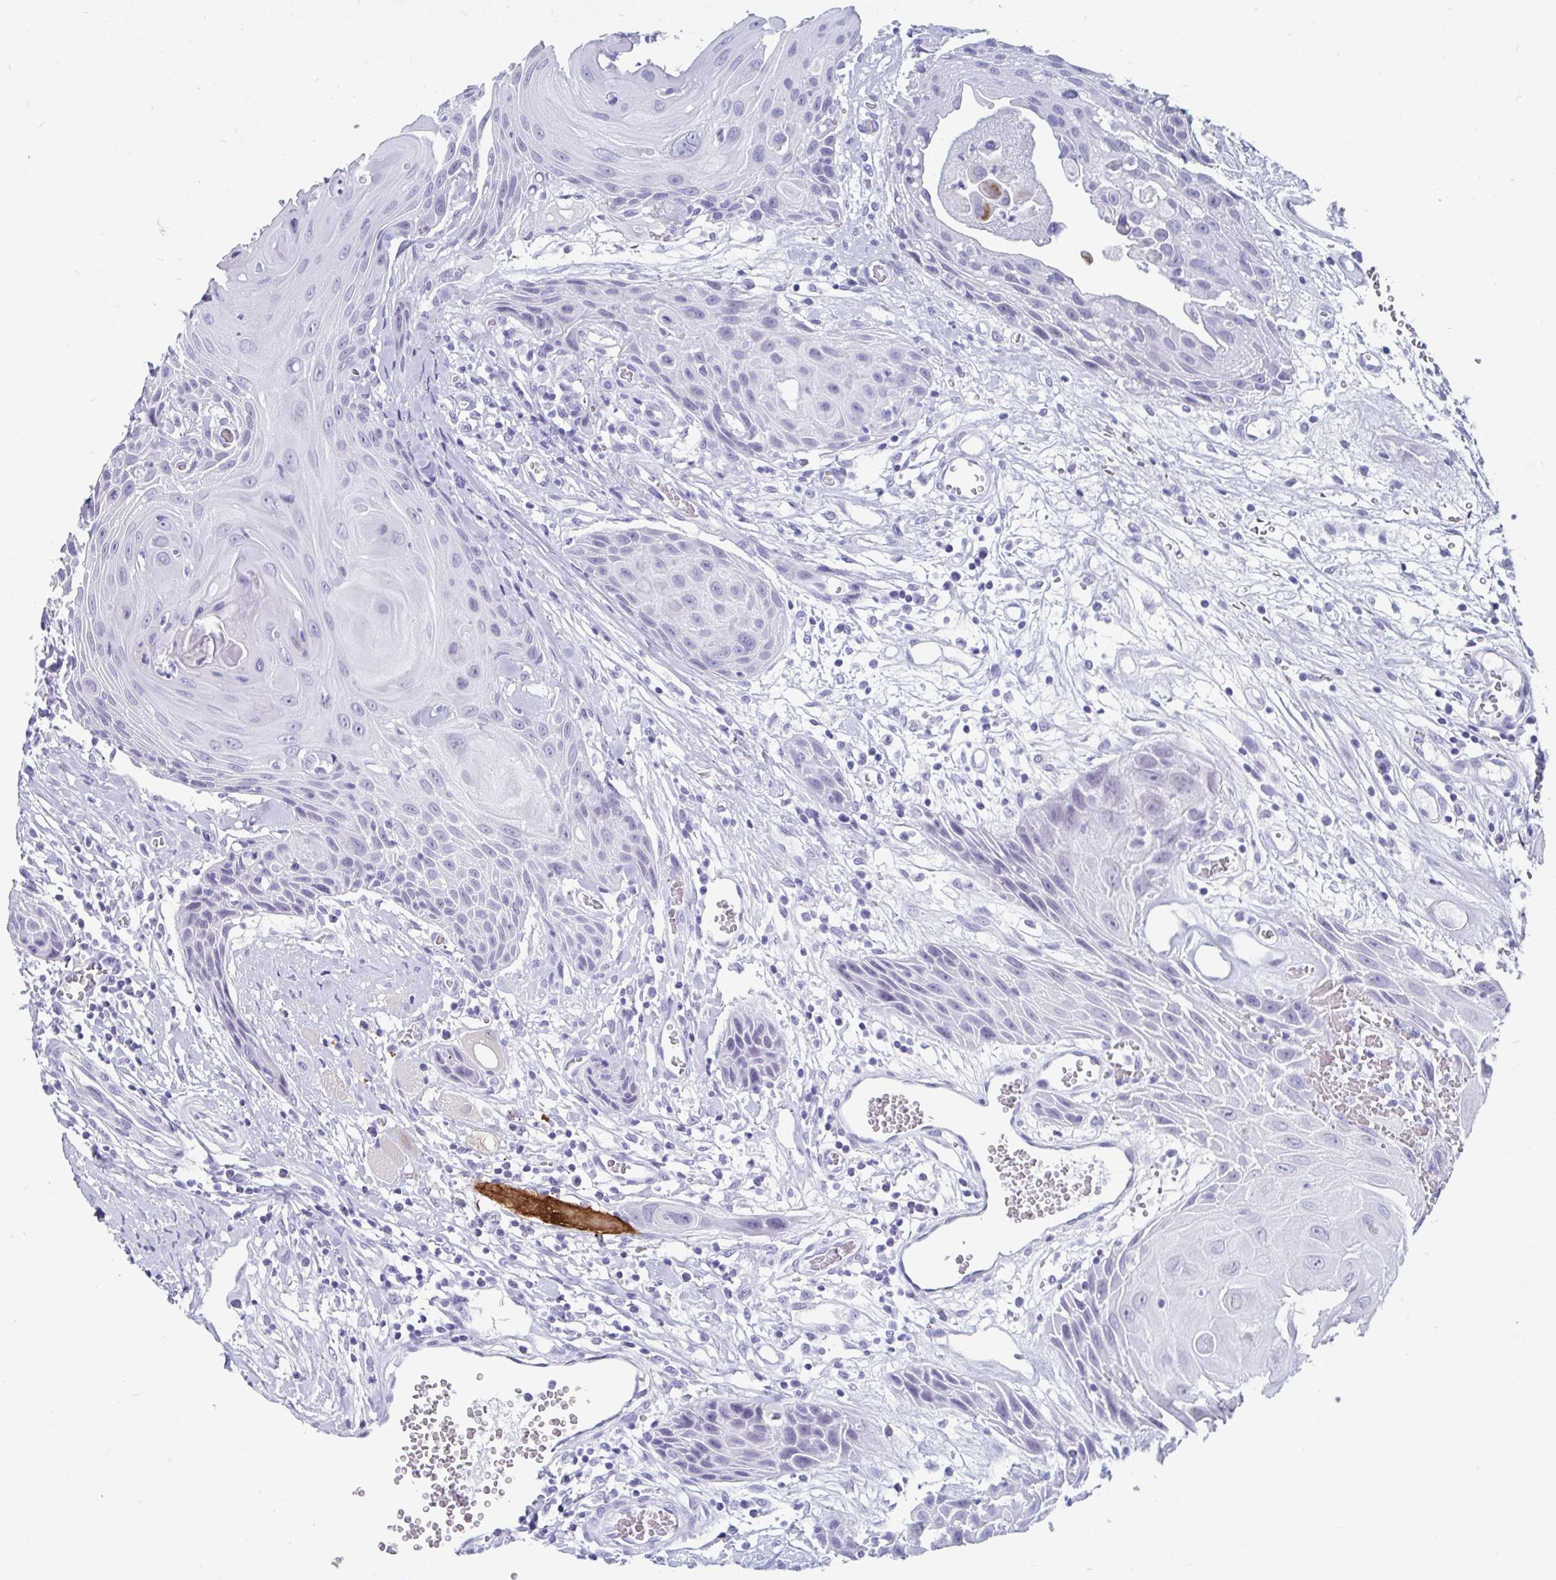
{"staining": {"intensity": "negative", "quantity": "none", "location": "none"}, "tissue": "head and neck cancer", "cell_type": "Tumor cells", "image_type": "cancer", "snomed": [{"axis": "morphology", "description": "Squamous cell carcinoma, NOS"}, {"axis": "topography", "description": "Oral tissue"}, {"axis": "topography", "description": "Head-Neck"}], "caption": "IHC histopathology image of squamous cell carcinoma (head and neck) stained for a protein (brown), which displays no expression in tumor cells.", "gene": "GKN2", "patient": {"sex": "male", "age": 49}}